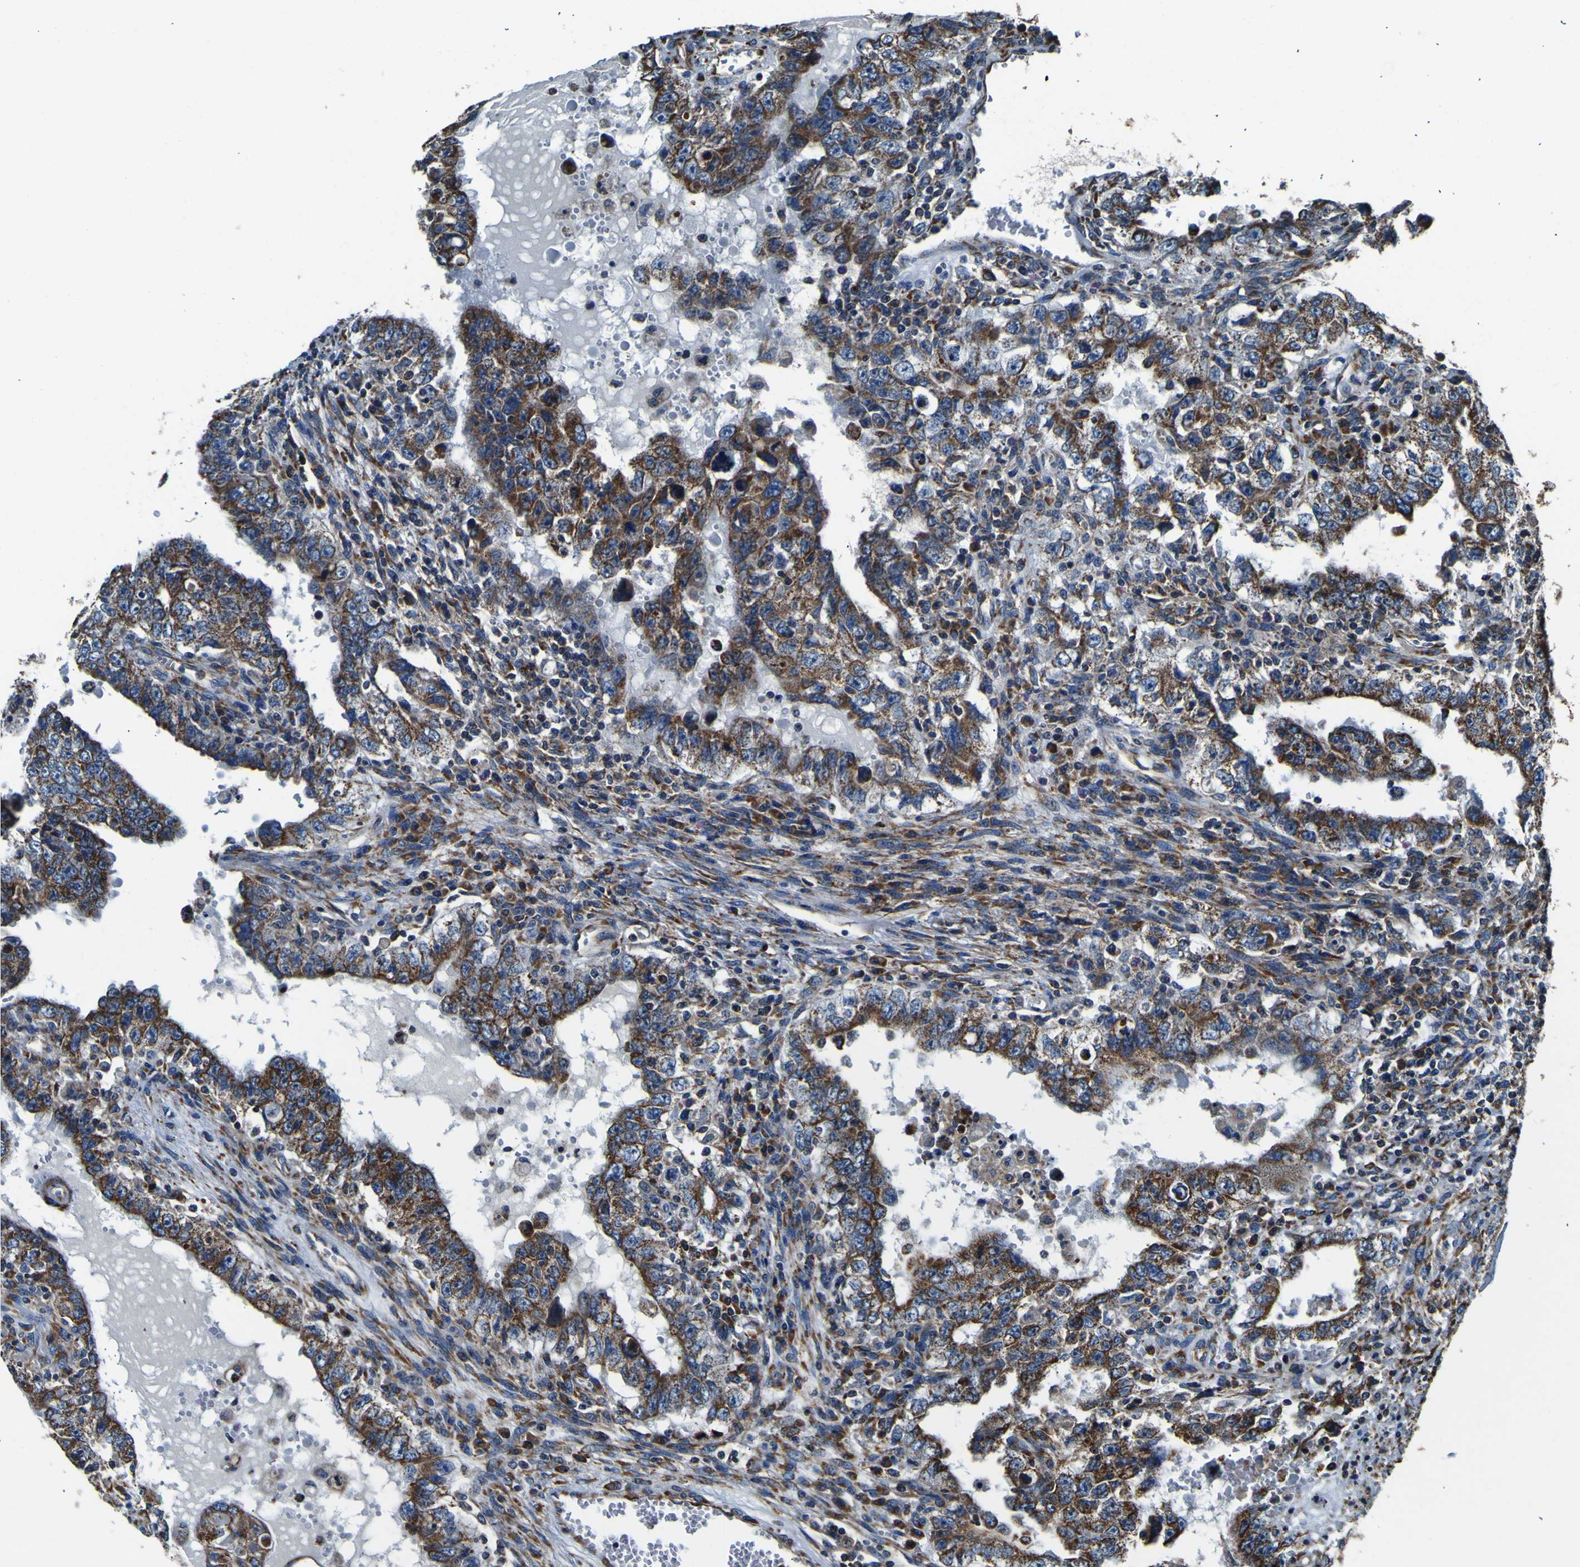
{"staining": {"intensity": "moderate", "quantity": ">75%", "location": "cytoplasmic/membranous"}, "tissue": "testis cancer", "cell_type": "Tumor cells", "image_type": "cancer", "snomed": [{"axis": "morphology", "description": "Carcinoma, Embryonal, NOS"}, {"axis": "topography", "description": "Testis"}], "caption": "Human testis embryonal carcinoma stained for a protein (brown) demonstrates moderate cytoplasmic/membranous positive positivity in approximately >75% of tumor cells.", "gene": "INPP5A", "patient": {"sex": "male", "age": 26}}